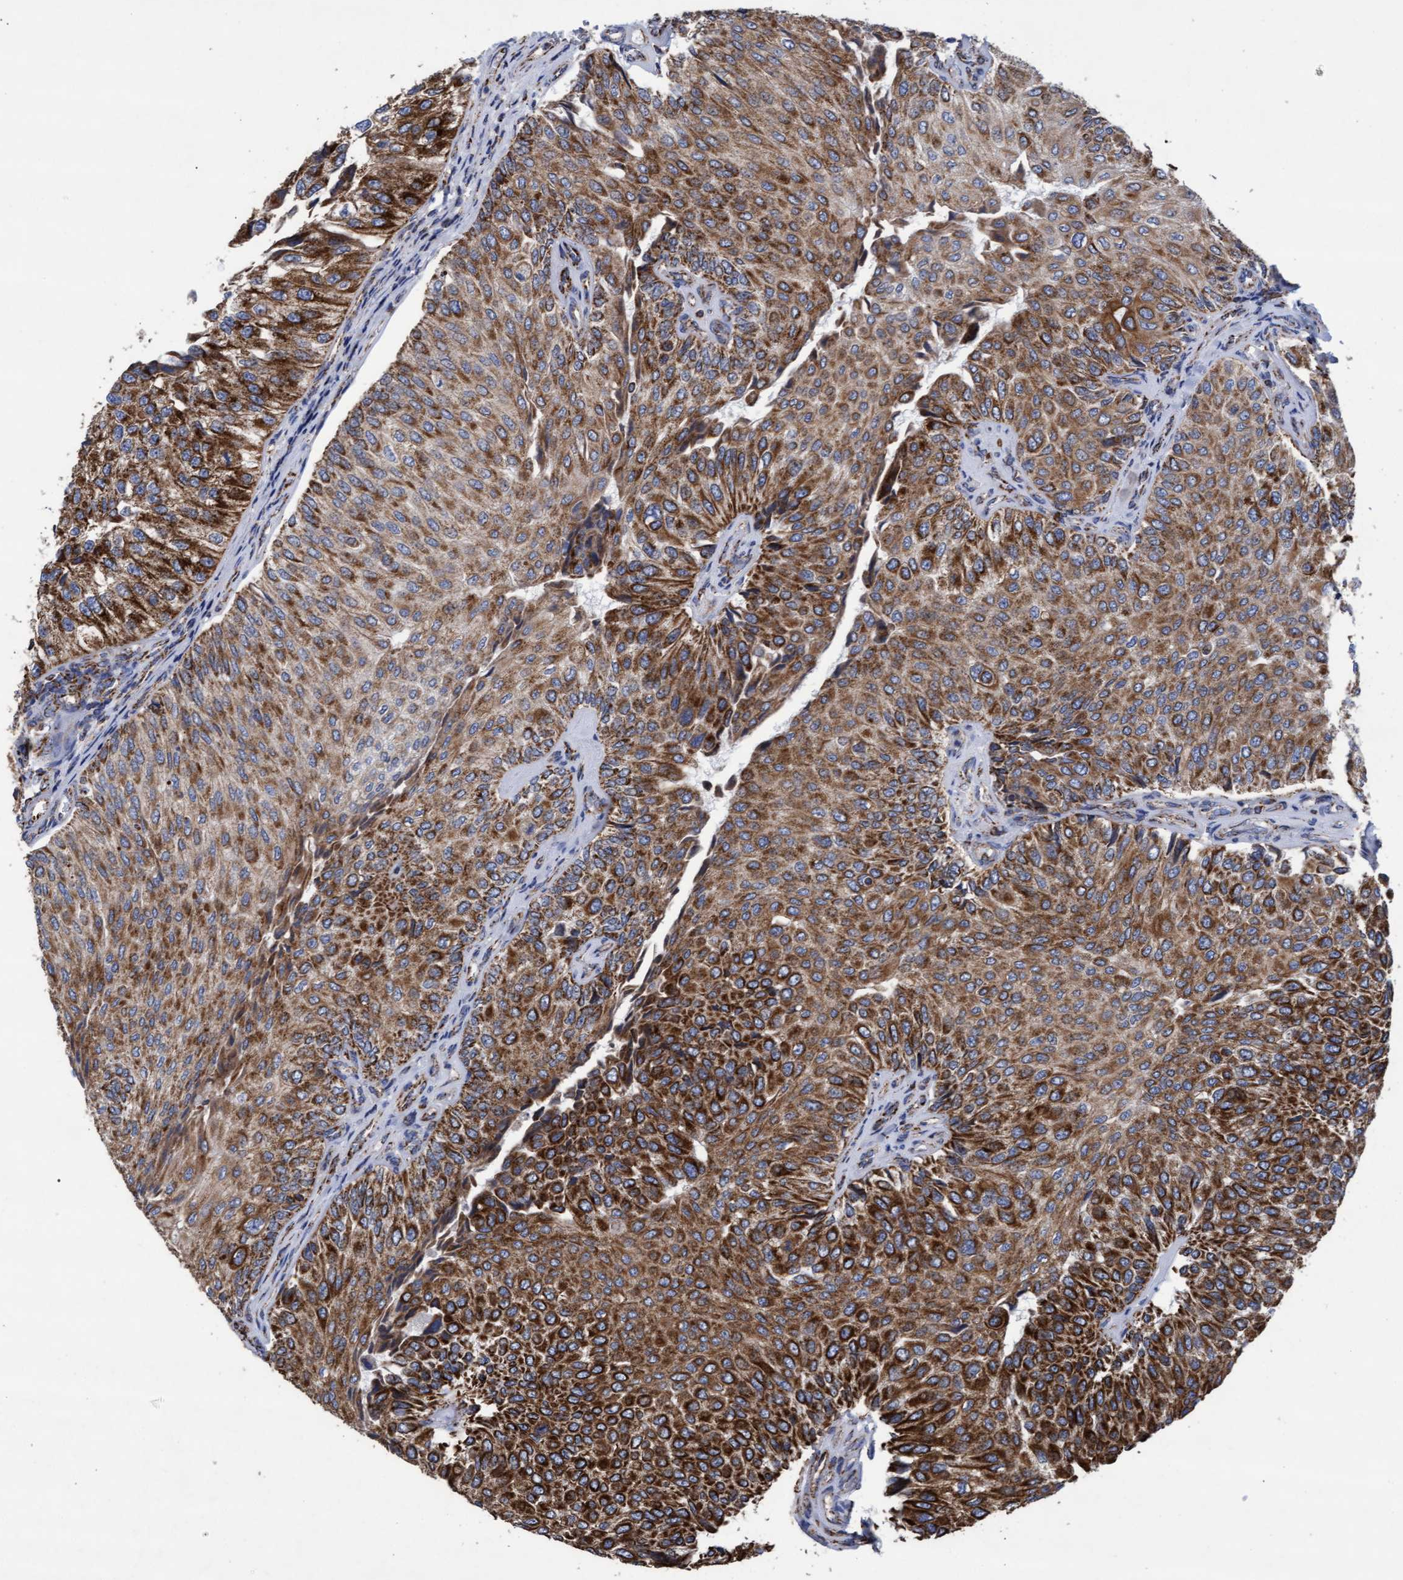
{"staining": {"intensity": "strong", "quantity": ">75%", "location": "cytoplasmic/membranous"}, "tissue": "urothelial cancer", "cell_type": "Tumor cells", "image_type": "cancer", "snomed": [{"axis": "morphology", "description": "Urothelial carcinoma, High grade"}, {"axis": "topography", "description": "Kidney"}, {"axis": "topography", "description": "Urinary bladder"}], "caption": "Human urothelial cancer stained with a brown dye exhibits strong cytoplasmic/membranous positive expression in approximately >75% of tumor cells.", "gene": "MRPL38", "patient": {"sex": "male", "age": 77}}